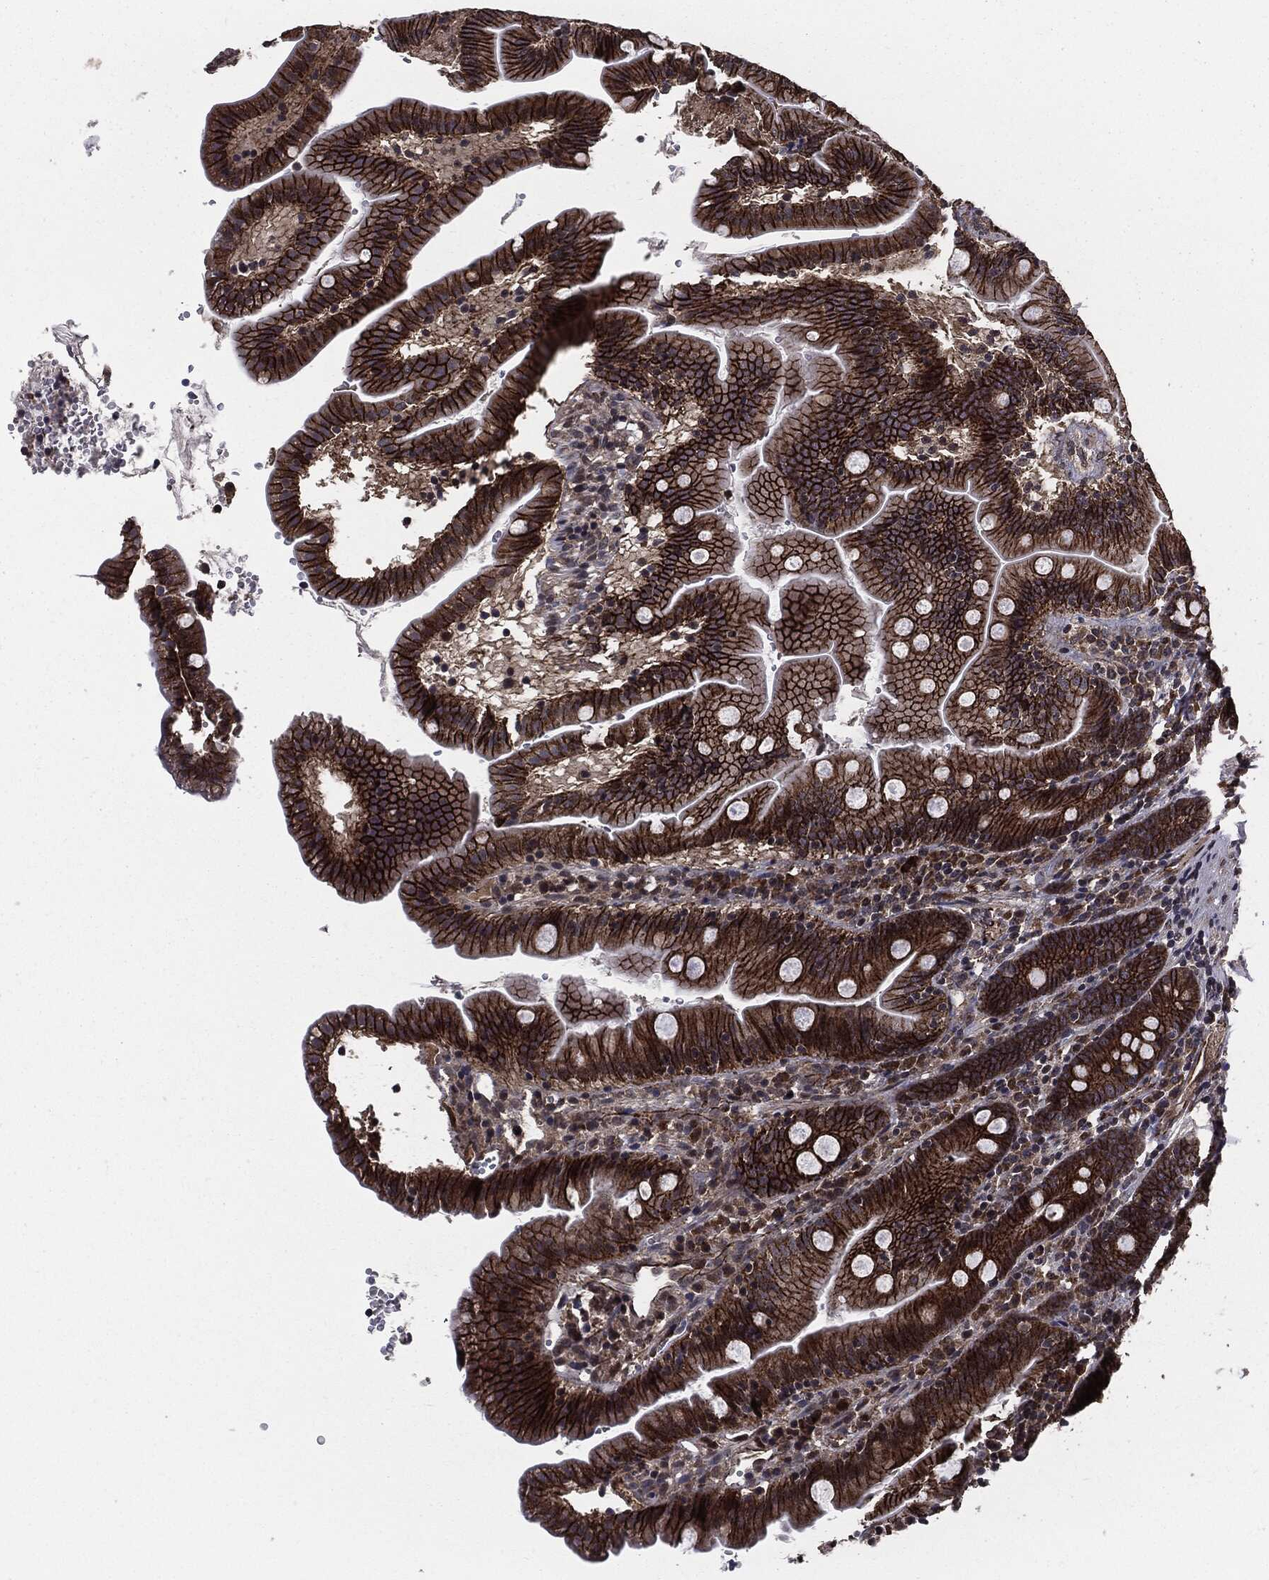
{"staining": {"intensity": "strong", "quantity": ">75%", "location": "cytoplasmic/membranous"}, "tissue": "duodenum", "cell_type": "Glandular cells", "image_type": "normal", "snomed": [{"axis": "morphology", "description": "Normal tissue, NOS"}, {"axis": "topography", "description": "Duodenum"}], "caption": "Immunohistochemical staining of benign human duodenum shows strong cytoplasmic/membranous protein staining in about >75% of glandular cells.", "gene": "PTPA", "patient": {"sex": "female", "age": 67}}